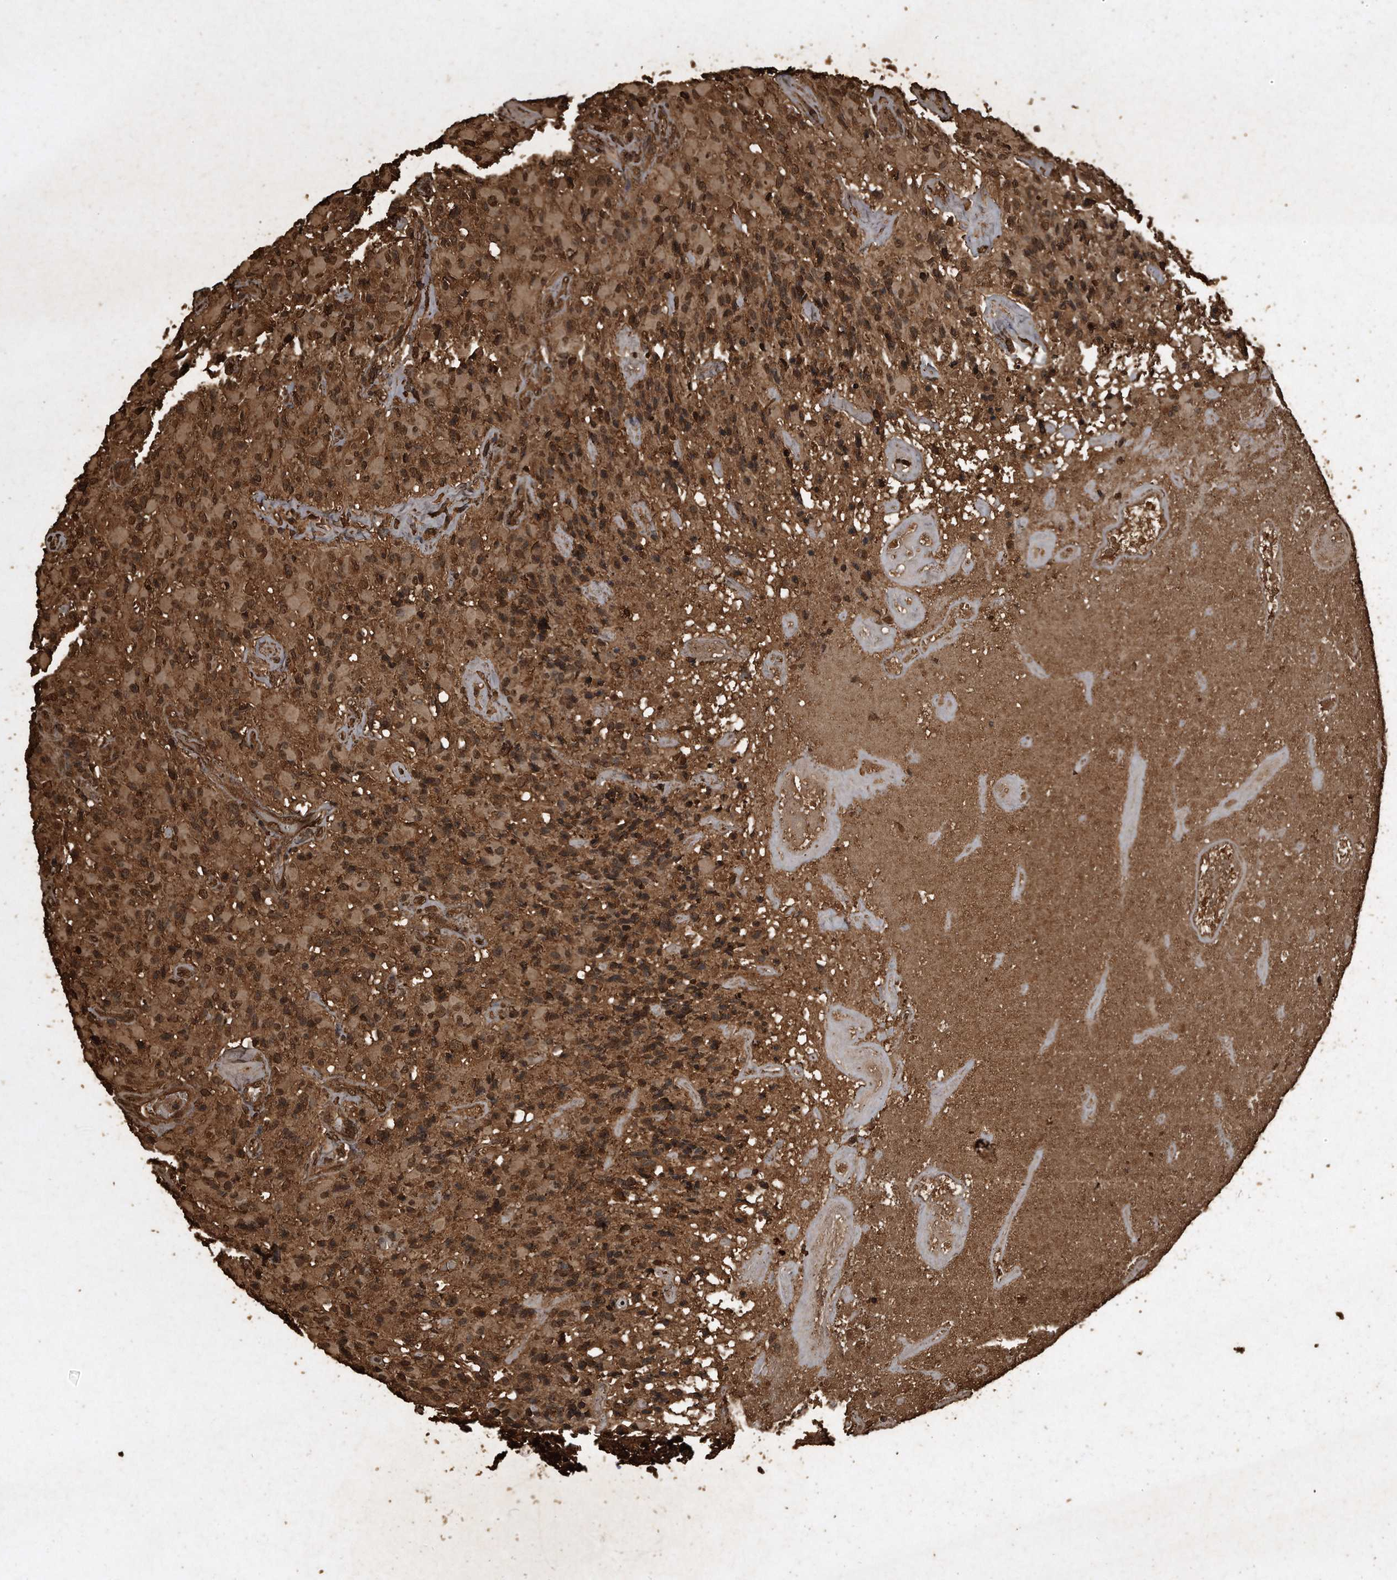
{"staining": {"intensity": "moderate", "quantity": ">75%", "location": "cytoplasmic/membranous,nuclear"}, "tissue": "glioma", "cell_type": "Tumor cells", "image_type": "cancer", "snomed": [{"axis": "morphology", "description": "Glioma, malignant, High grade"}, {"axis": "topography", "description": "Brain"}], "caption": "About >75% of tumor cells in malignant glioma (high-grade) exhibit moderate cytoplasmic/membranous and nuclear protein expression as visualized by brown immunohistochemical staining.", "gene": "CFLAR", "patient": {"sex": "male", "age": 71}}